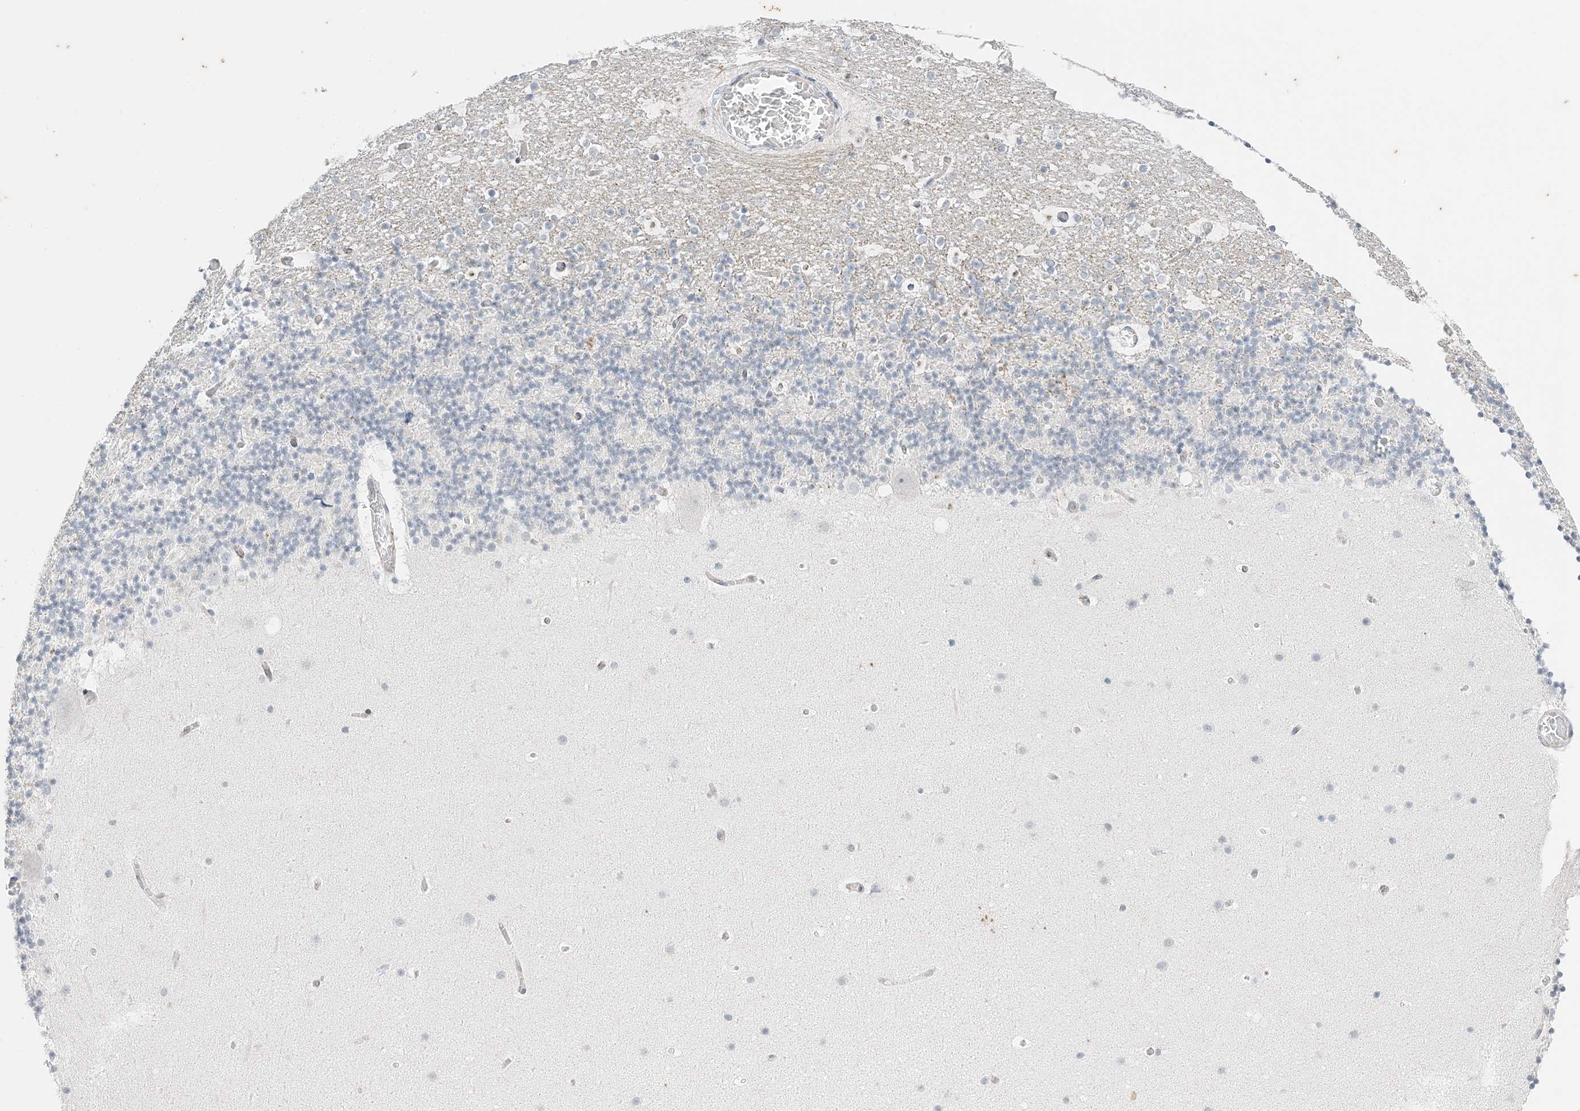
{"staining": {"intensity": "negative", "quantity": "none", "location": "none"}, "tissue": "cerebellum", "cell_type": "Cells in granular layer", "image_type": "normal", "snomed": [{"axis": "morphology", "description": "Normal tissue, NOS"}, {"axis": "topography", "description": "Cerebellum"}], "caption": "Cerebellum stained for a protein using immunohistochemistry exhibits no expression cells in granular layer.", "gene": "RAC1", "patient": {"sex": "male", "age": 57}}